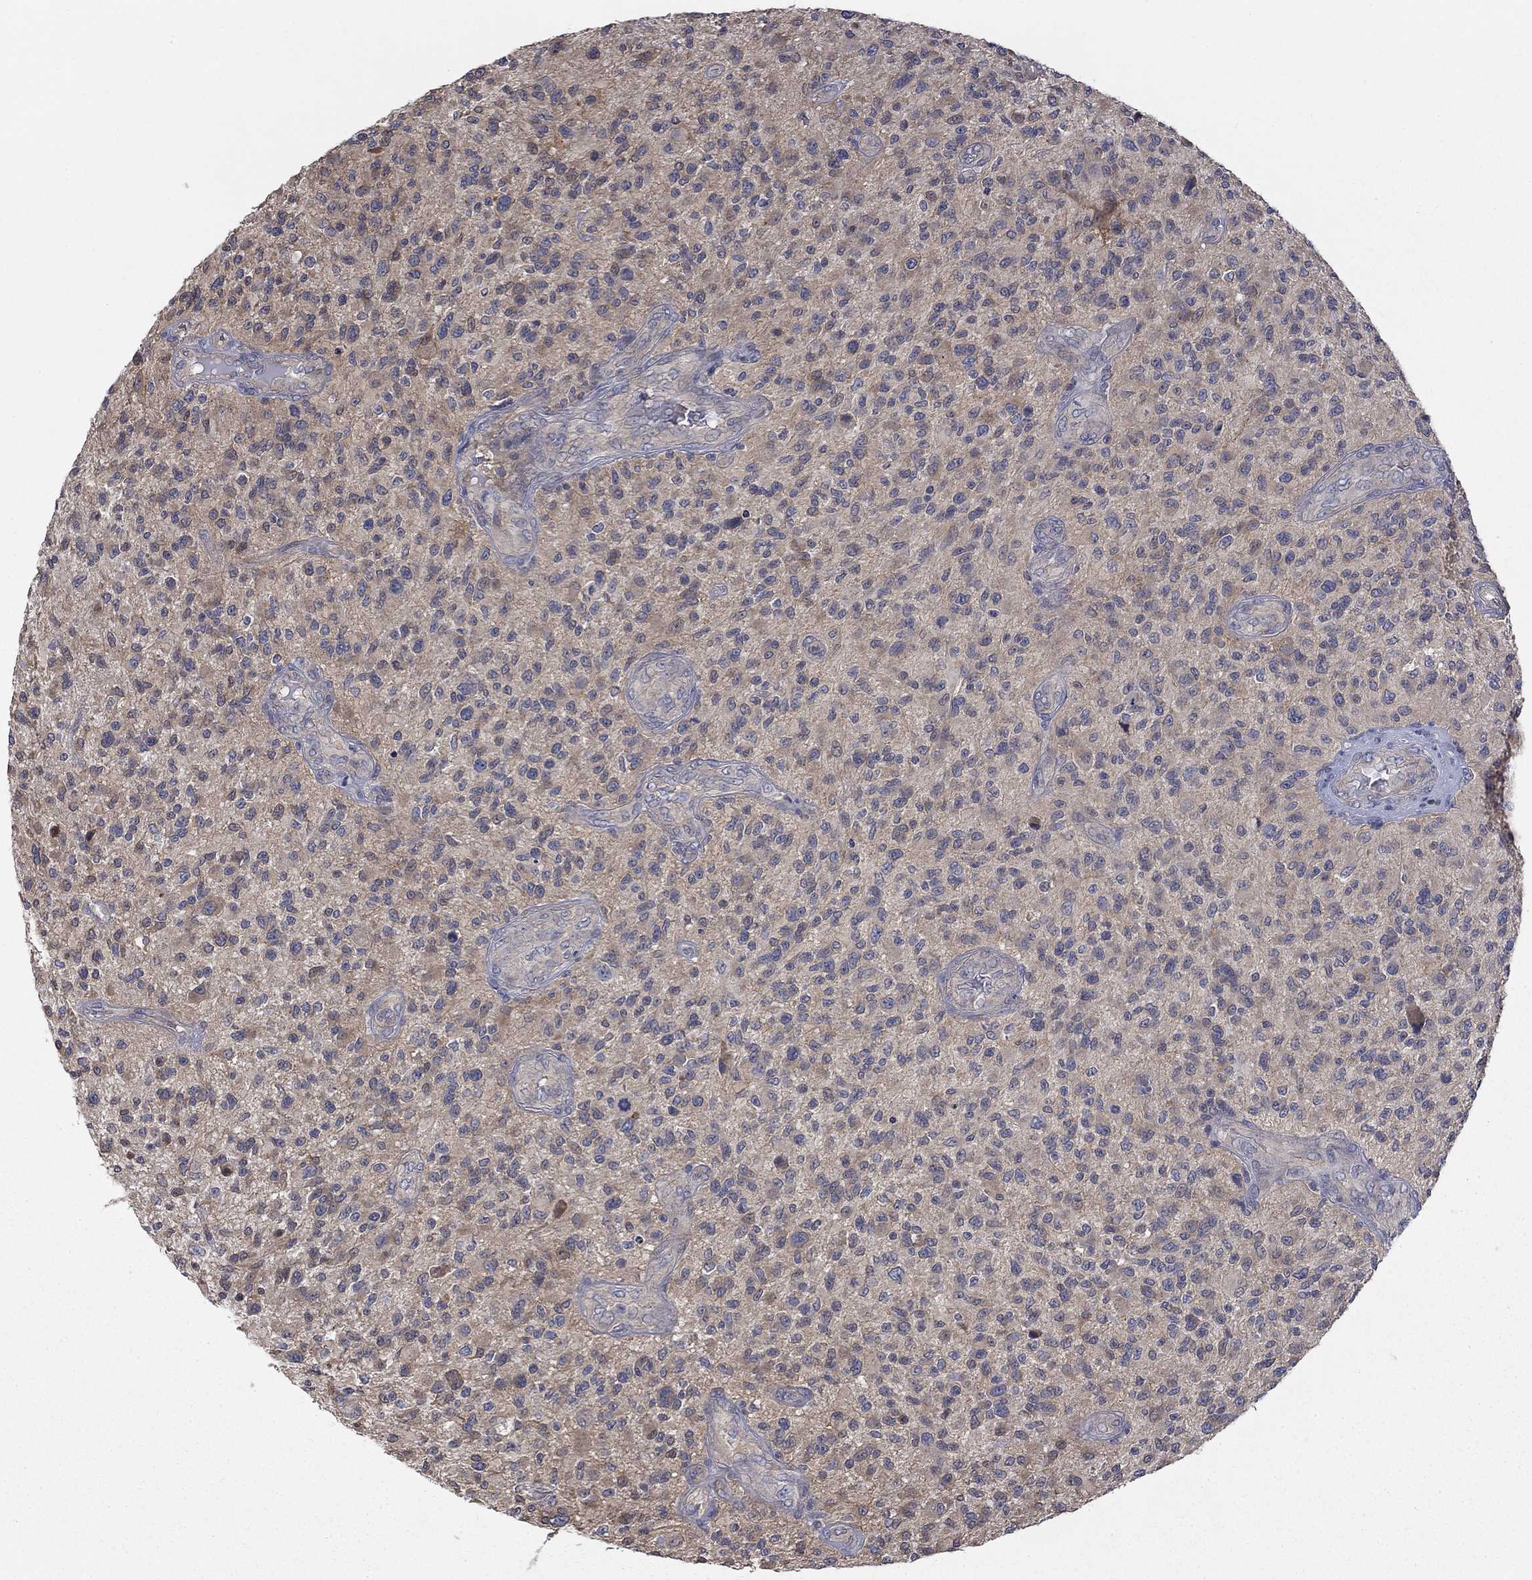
{"staining": {"intensity": "negative", "quantity": "none", "location": "none"}, "tissue": "glioma", "cell_type": "Tumor cells", "image_type": "cancer", "snomed": [{"axis": "morphology", "description": "Glioma, malignant, High grade"}, {"axis": "topography", "description": "Brain"}], "caption": "Immunohistochemistry (IHC) of glioma displays no positivity in tumor cells.", "gene": "PDZD2", "patient": {"sex": "male", "age": 47}}